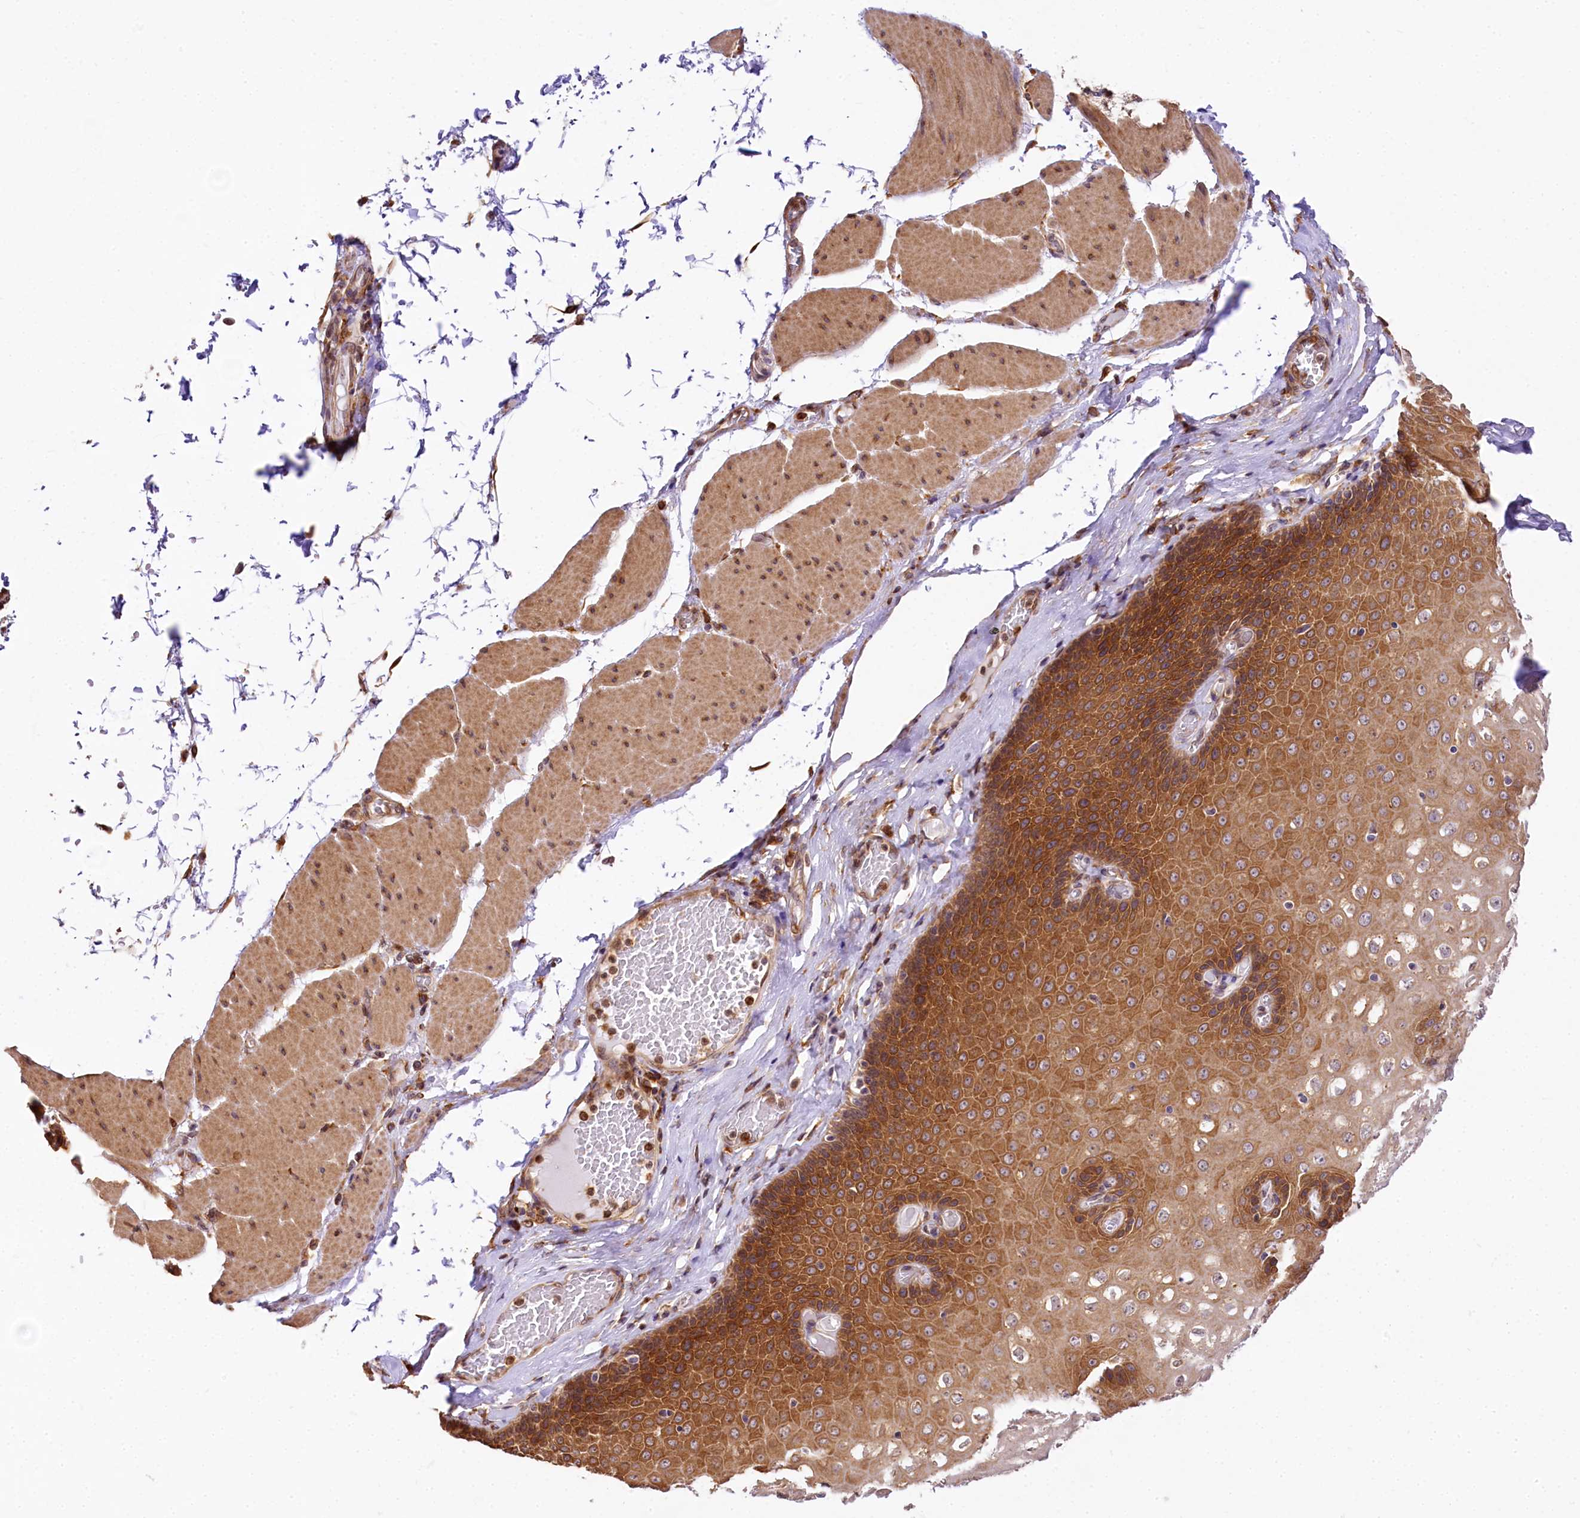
{"staining": {"intensity": "strong", "quantity": ">75%", "location": "cytoplasmic/membranous"}, "tissue": "esophagus", "cell_type": "Squamous epithelial cells", "image_type": "normal", "snomed": [{"axis": "morphology", "description": "Normal tissue, NOS"}, {"axis": "topography", "description": "Esophagus"}], "caption": "DAB (3,3'-diaminobenzidine) immunohistochemical staining of normal human esophagus reveals strong cytoplasmic/membranous protein expression in approximately >75% of squamous epithelial cells.", "gene": "PPIP5K2", "patient": {"sex": "male", "age": 60}}